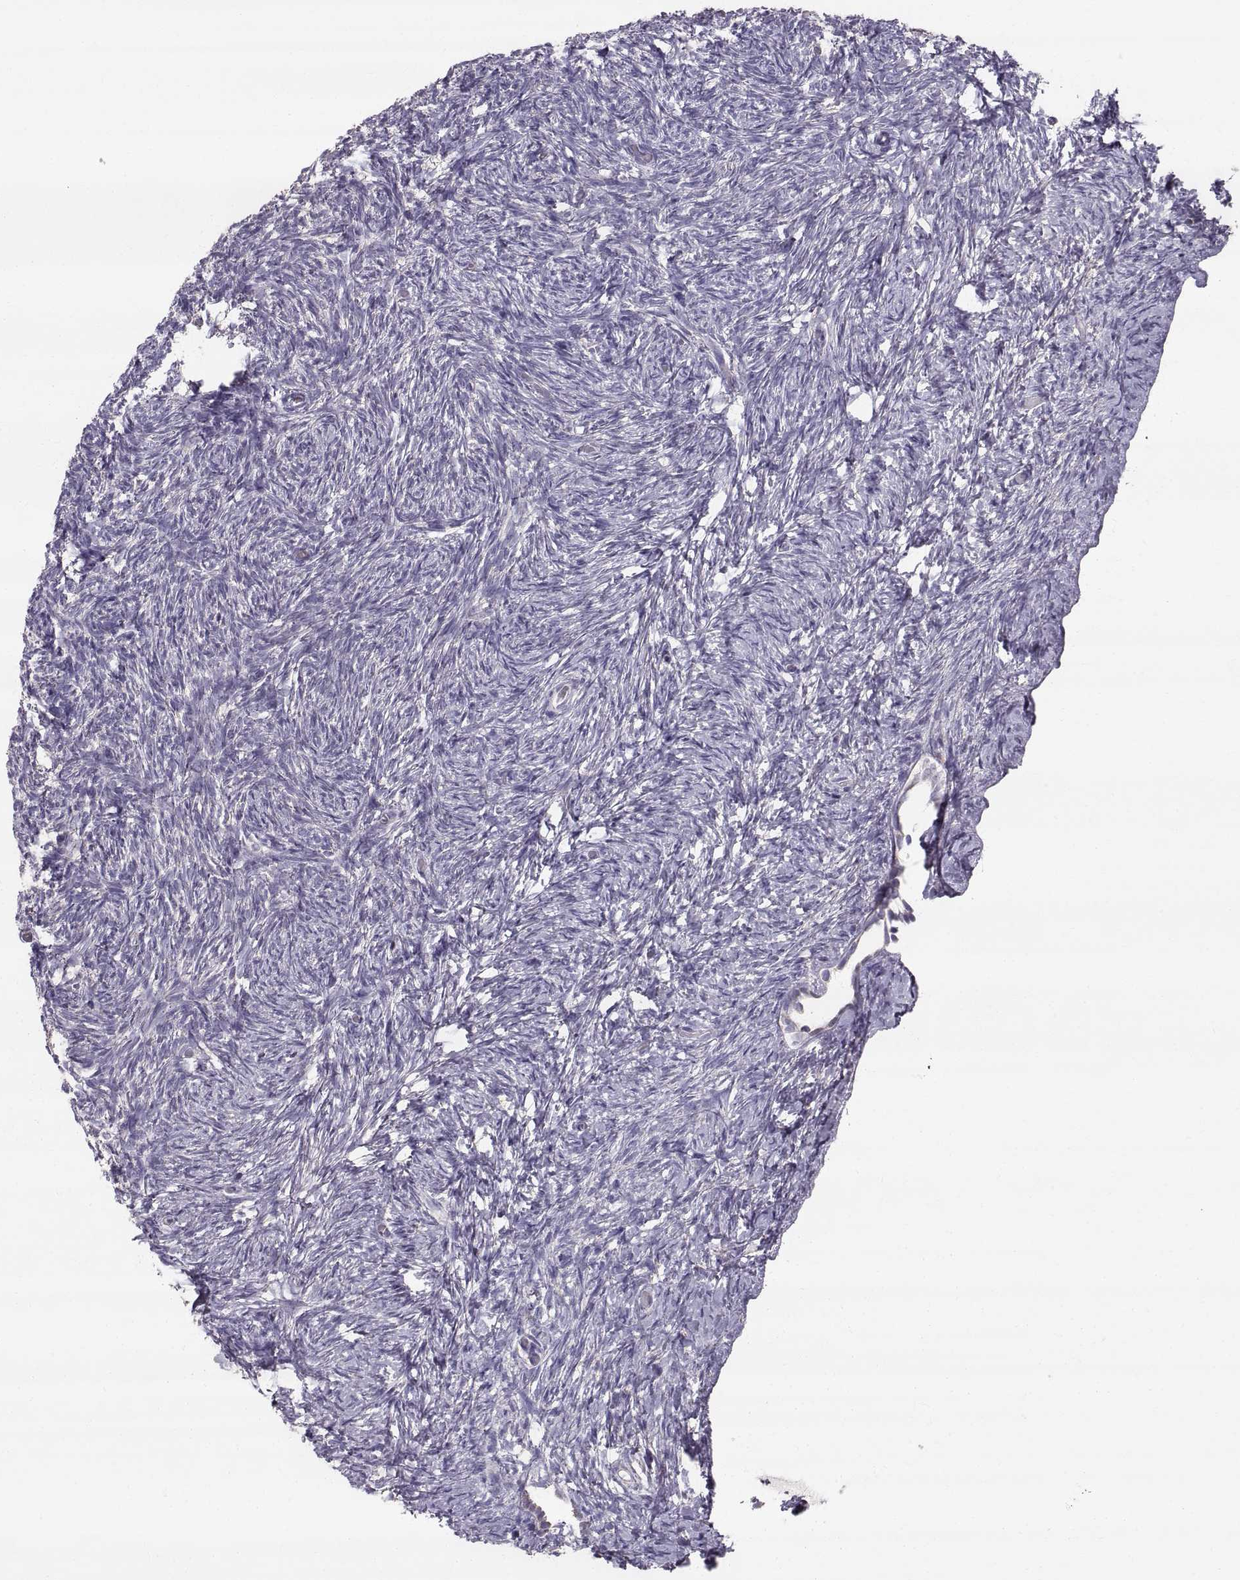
{"staining": {"intensity": "weak", "quantity": "25%-75%", "location": "cytoplasmic/membranous"}, "tissue": "ovary", "cell_type": "Follicle cells", "image_type": "normal", "snomed": [{"axis": "morphology", "description": "Normal tissue, NOS"}, {"axis": "topography", "description": "Ovary"}], "caption": "This is a micrograph of immunohistochemistry (IHC) staining of normal ovary, which shows weak expression in the cytoplasmic/membranous of follicle cells.", "gene": "STMND1", "patient": {"sex": "female", "age": 39}}